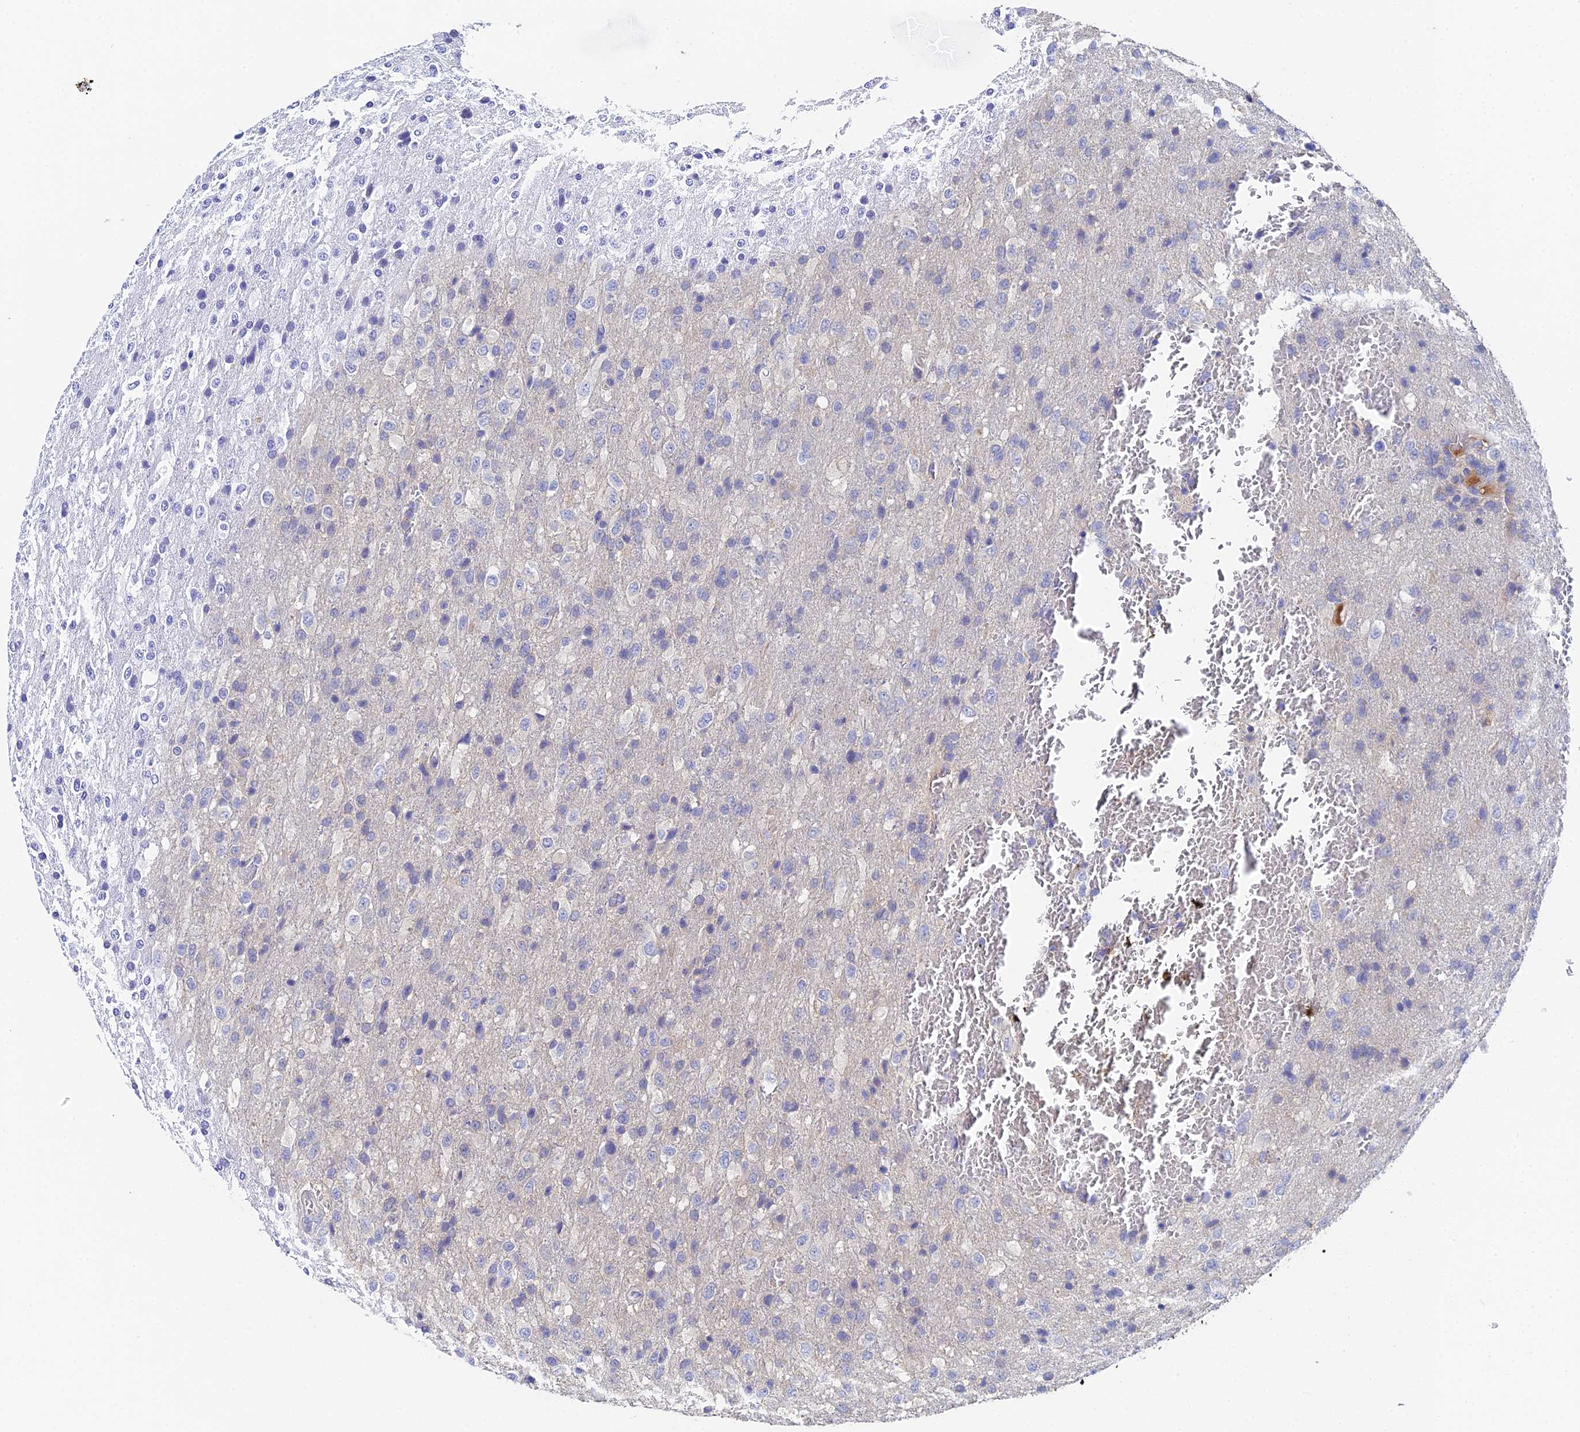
{"staining": {"intensity": "negative", "quantity": "none", "location": "none"}, "tissue": "glioma", "cell_type": "Tumor cells", "image_type": "cancer", "snomed": [{"axis": "morphology", "description": "Glioma, malignant, High grade"}, {"axis": "topography", "description": "Brain"}], "caption": "A photomicrograph of malignant glioma (high-grade) stained for a protein displays no brown staining in tumor cells.", "gene": "UBE2L3", "patient": {"sex": "female", "age": 74}}